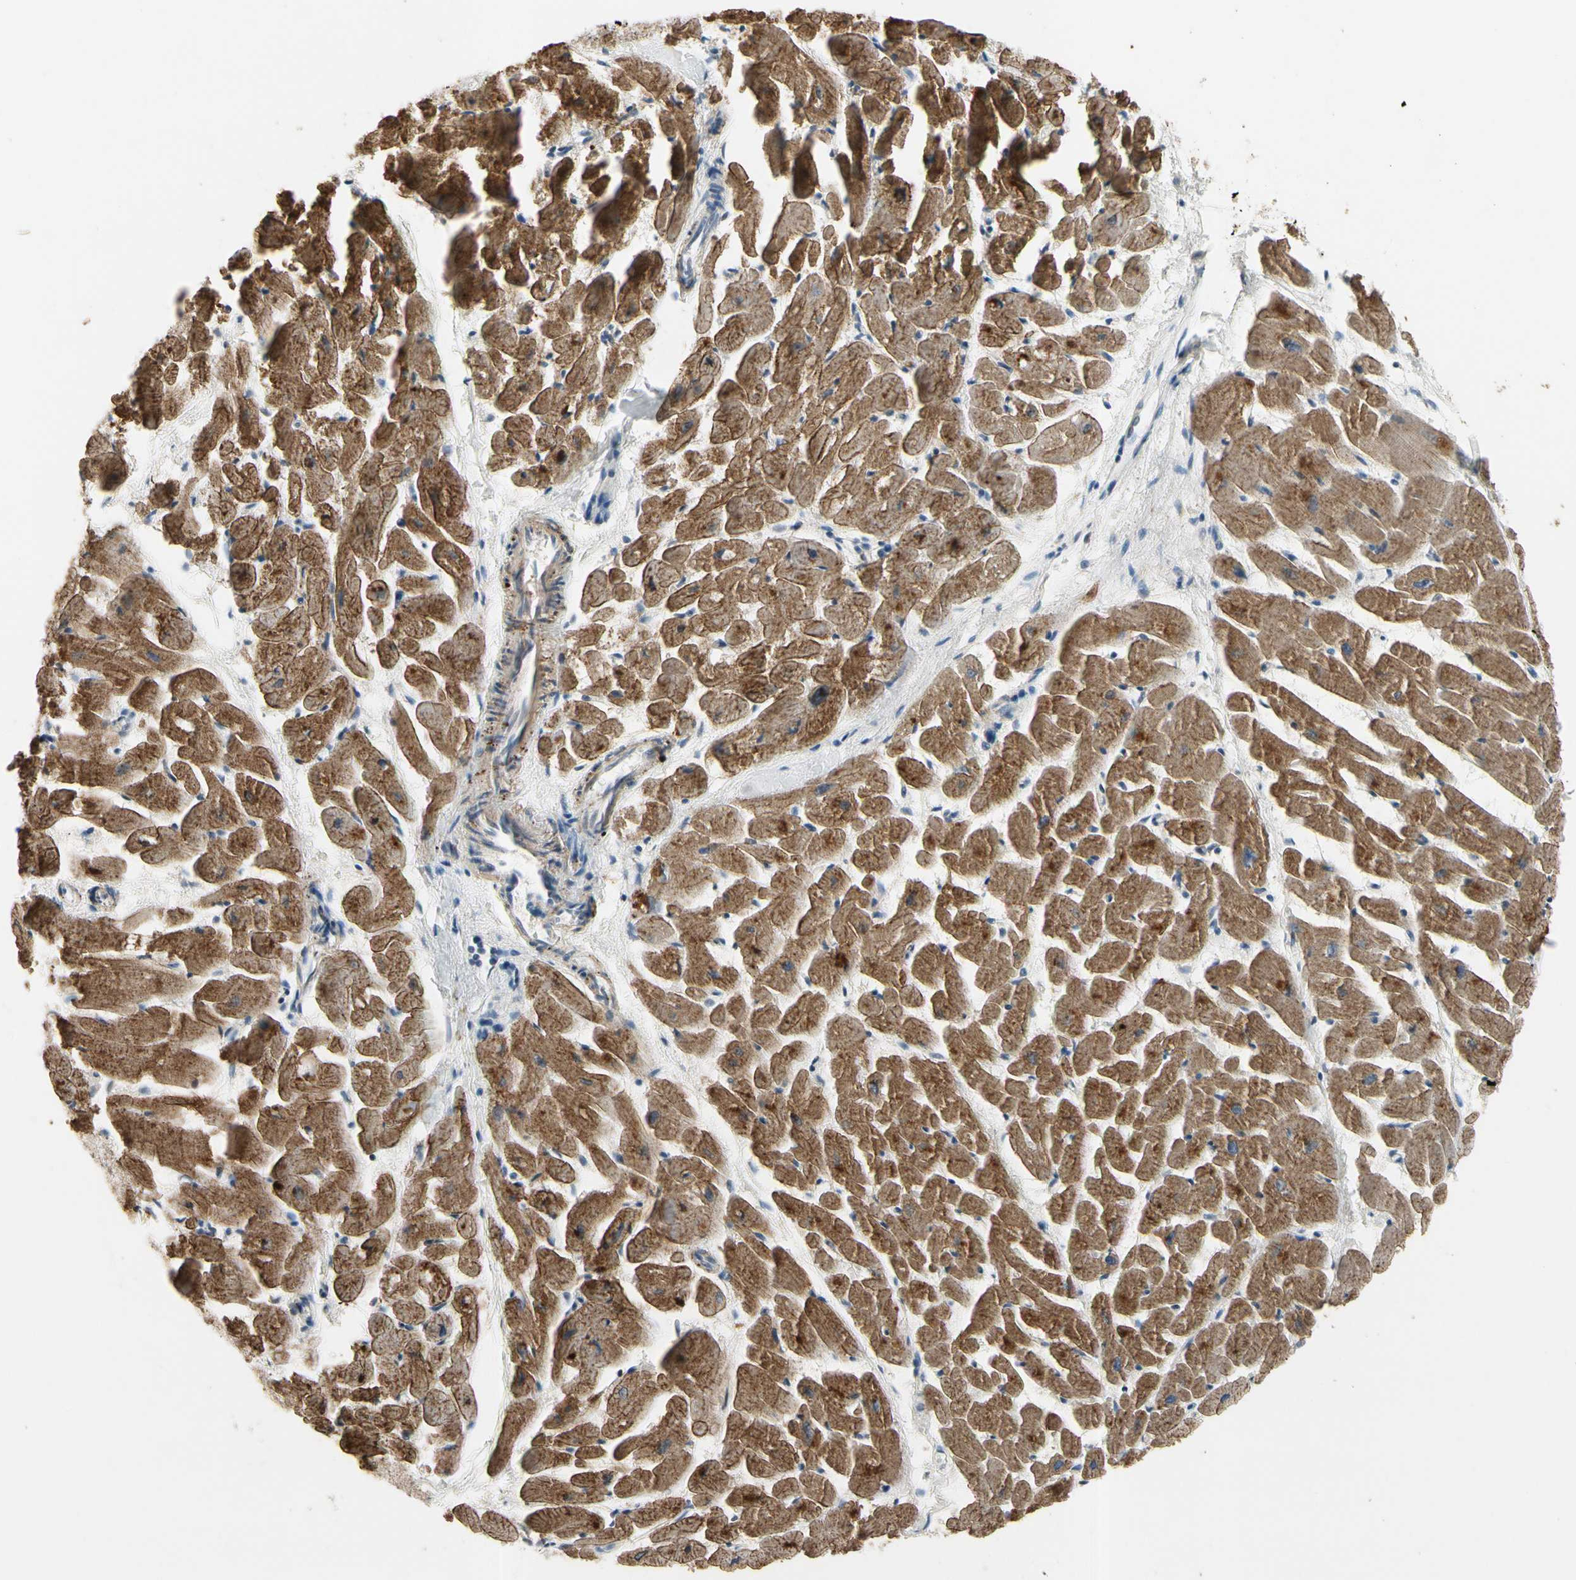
{"staining": {"intensity": "moderate", "quantity": ">75%", "location": "cytoplasmic/membranous,nuclear"}, "tissue": "heart muscle", "cell_type": "Cardiomyocytes", "image_type": "normal", "snomed": [{"axis": "morphology", "description": "Normal tissue, NOS"}, {"axis": "topography", "description": "Heart"}], "caption": "About >75% of cardiomyocytes in benign heart muscle exhibit moderate cytoplasmic/membranous,nuclear protein positivity as visualized by brown immunohistochemical staining.", "gene": "ZKSCAN3", "patient": {"sex": "female", "age": 19}}